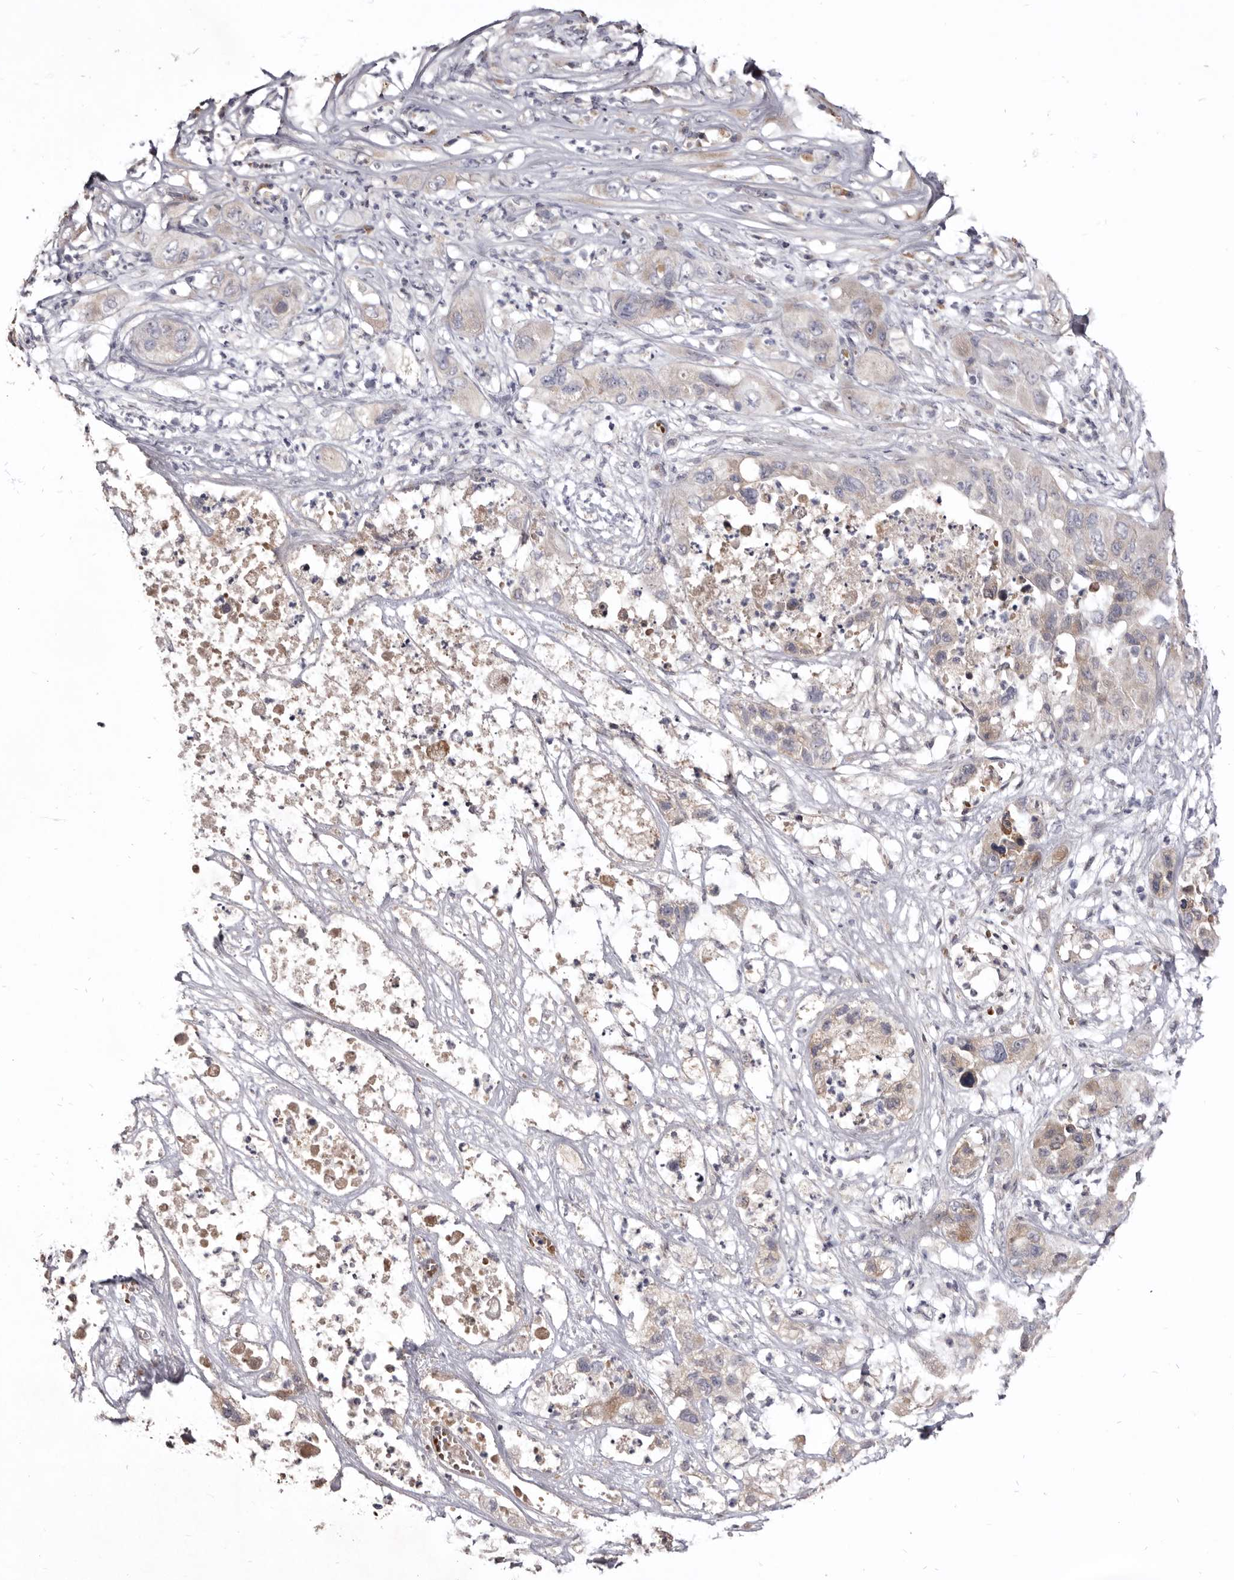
{"staining": {"intensity": "weak", "quantity": "<25%", "location": "cytoplasmic/membranous"}, "tissue": "pancreatic cancer", "cell_type": "Tumor cells", "image_type": "cancer", "snomed": [{"axis": "morphology", "description": "Adenocarcinoma, NOS"}, {"axis": "topography", "description": "Pancreas"}], "caption": "Immunohistochemical staining of human pancreatic cancer (adenocarcinoma) displays no significant staining in tumor cells.", "gene": "NENF", "patient": {"sex": "female", "age": 78}}